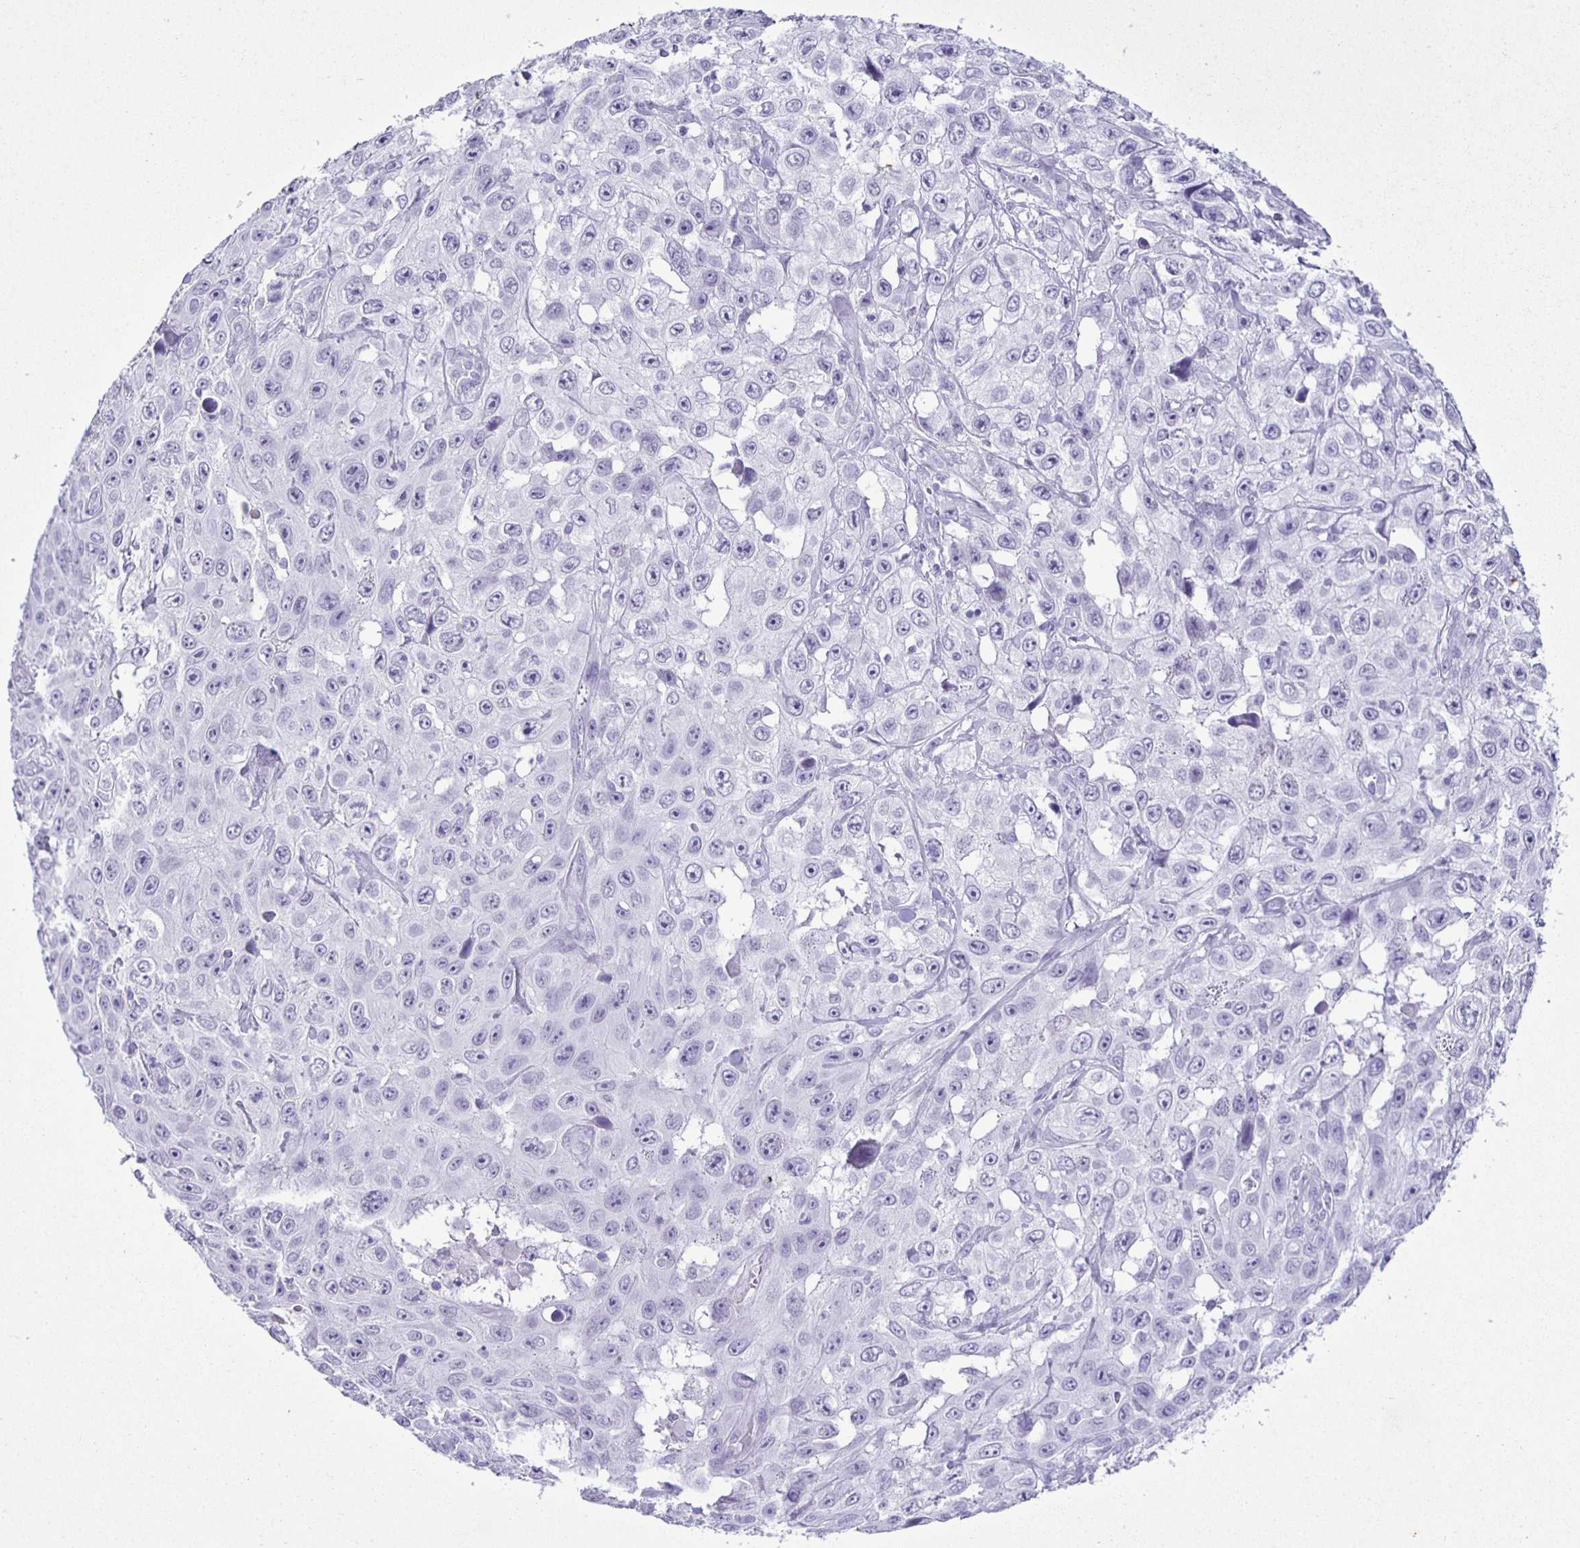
{"staining": {"intensity": "negative", "quantity": "none", "location": "none"}, "tissue": "skin cancer", "cell_type": "Tumor cells", "image_type": "cancer", "snomed": [{"axis": "morphology", "description": "Squamous cell carcinoma, NOS"}, {"axis": "topography", "description": "Skin"}], "caption": "DAB immunohistochemical staining of human squamous cell carcinoma (skin) displays no significant positivity in tumor cells.", "gene": "EZHIP", "patient": {"sex": "male", "age": 82}}